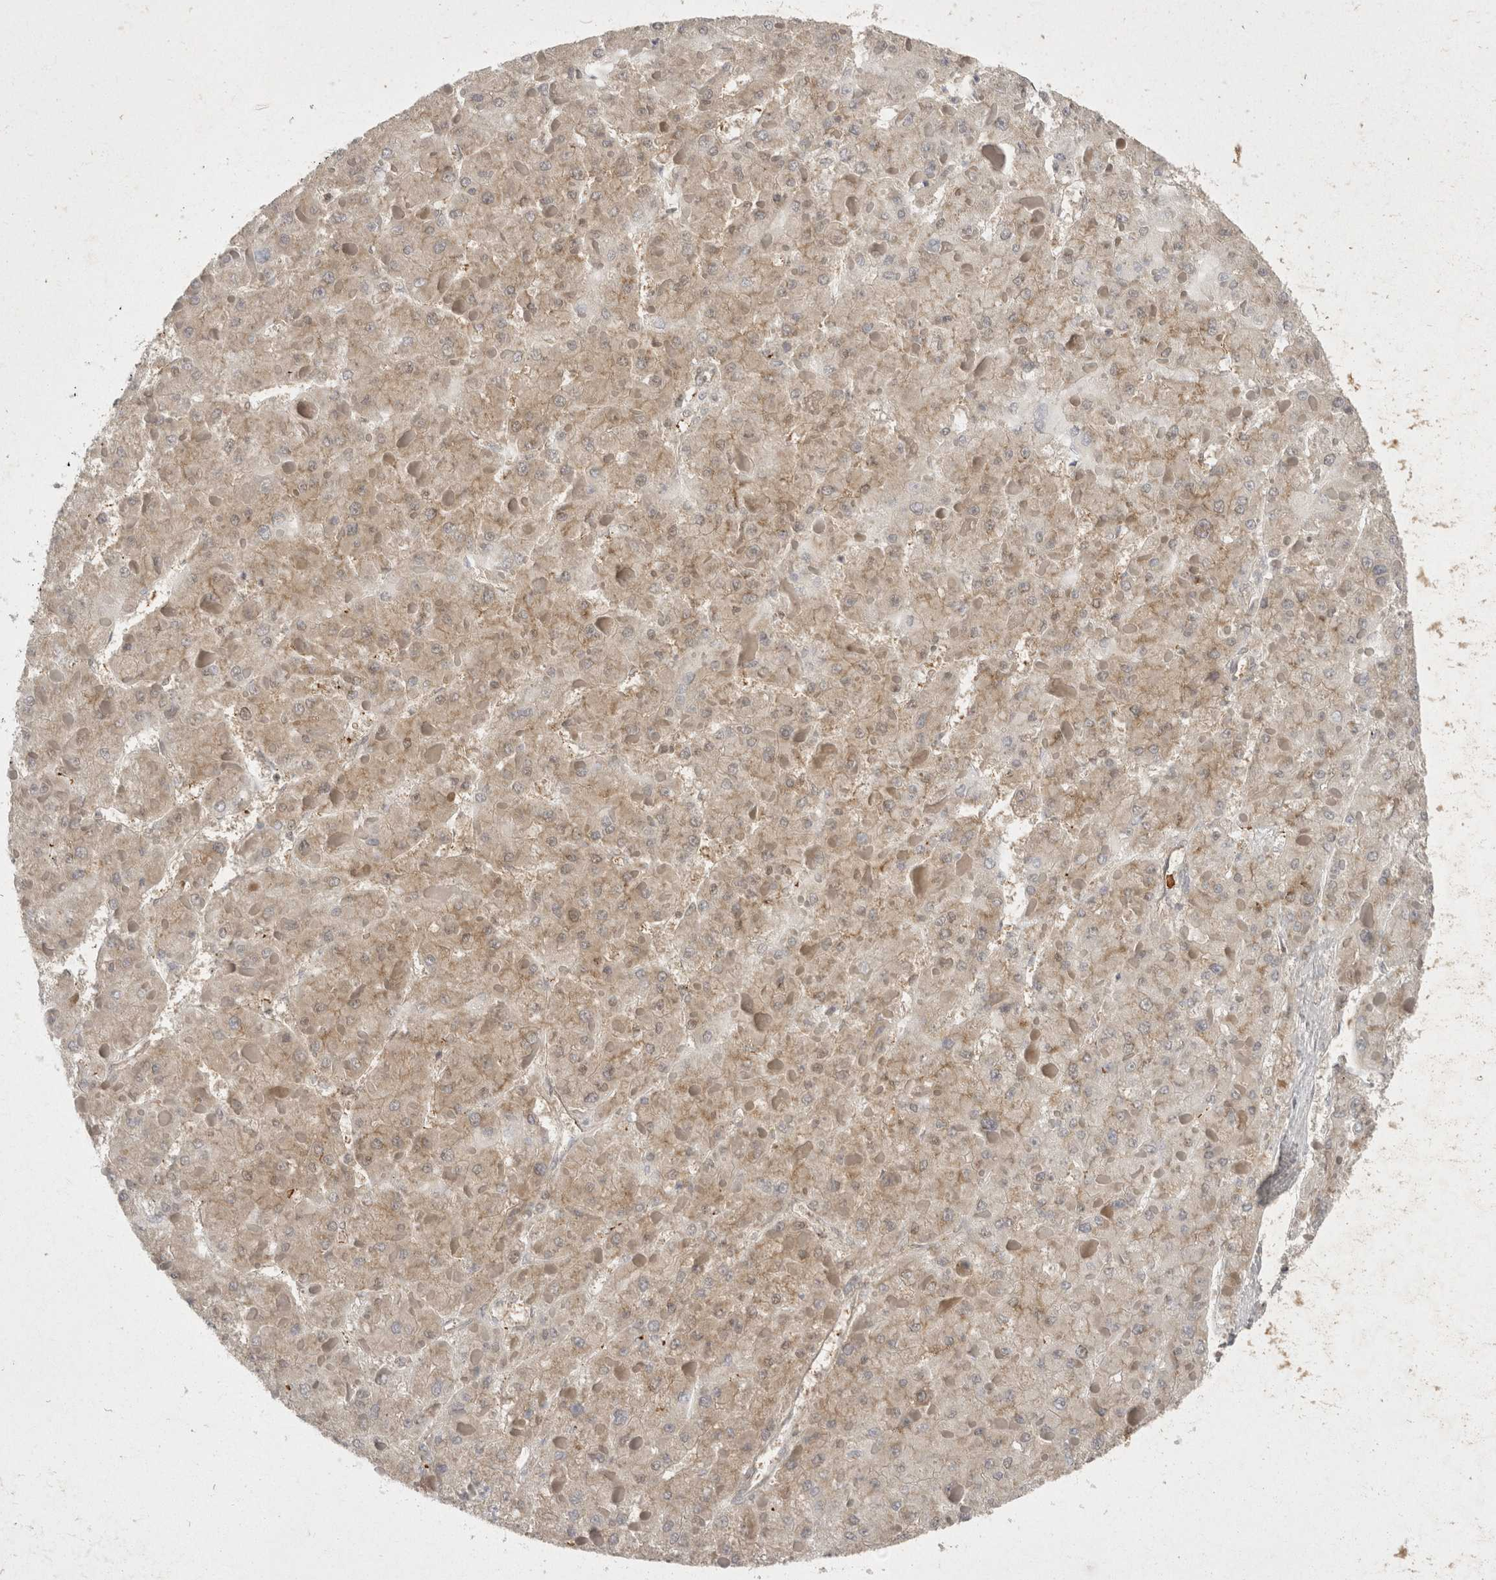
{"staining": {"intensity": "weak", "quantity": "<25%", "location": "cytoplasmic/membranous"}, "tissue": "liver cancer", "cell_type": "Tumor cells", "image_type": "cancer", "snomed": [{"axis": "morphology", "description": "Carcinoma, Hepatocellular, NOS"}, {"axis": "topography", "description": "Liver"}], "caption": "This is an IHC photomicrograph of liver hepatocellular carcinoma. There is no positivity in tumor cells.", "gene": "EIF4G3", "patient": {"sex": "female", "age": 73}}